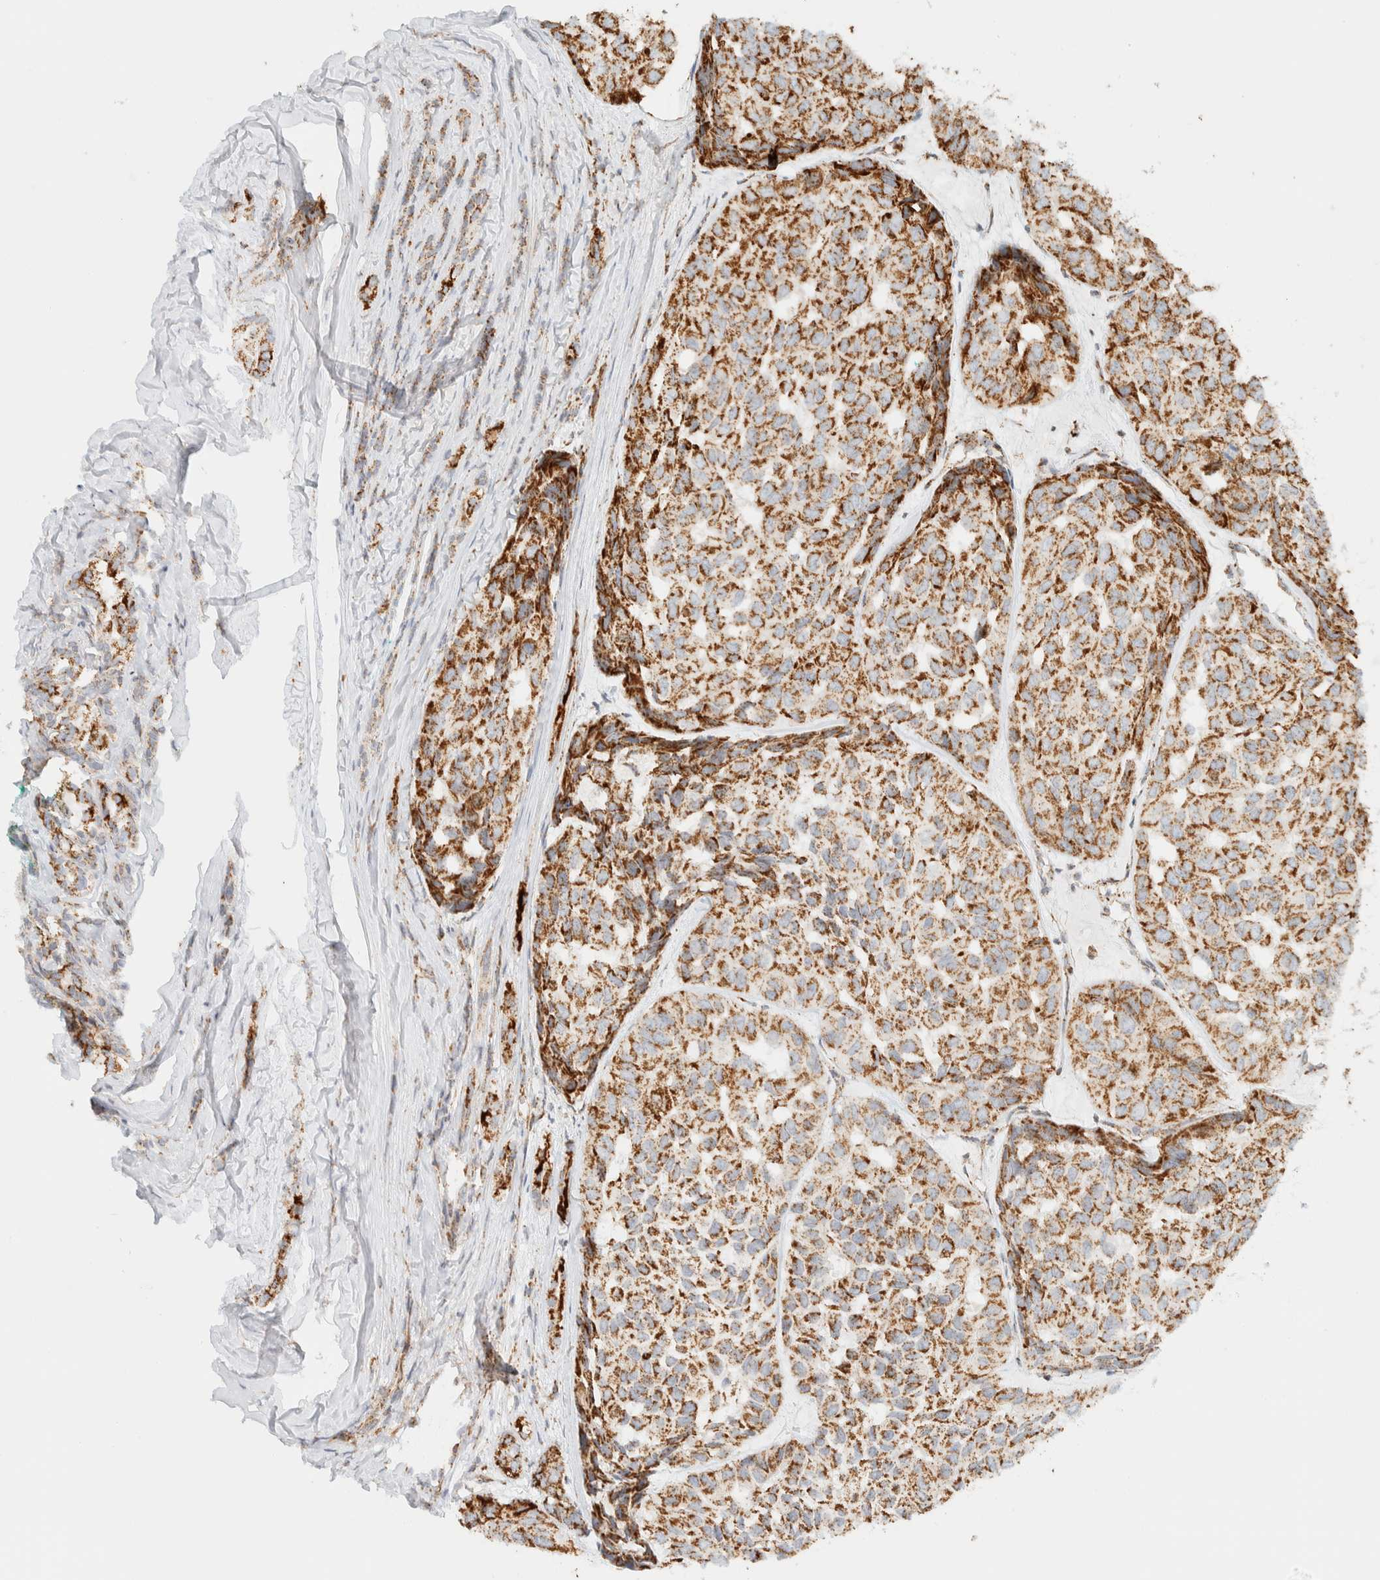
{"staining": {"intensity": "moderate", "quantity": ">75%", "location": "cytoplasmic/membranous"}, "tissue": "head and neck cancer", "cell_type": "Tumor cells", "image_type": "cancer", "snomed": [{"axis": "morphology", "description": "Adenocarcinoma, NOS"}, {"axis": "topography", "description": "Salivary gland, NOS"}, {"axis": "topography", "description": "Head-Neck"}], "caption": "DAB (3,3'-diaminobenzidine) immunohistochemical staining of human head and neck cancer (adenocarcinoma) exhibits moderate cytoplasmic/membranous protein positivity in about >75% of tumor cells.", "gene": "KIFAP3", "patient": {"sex": "female", "age": 76}}